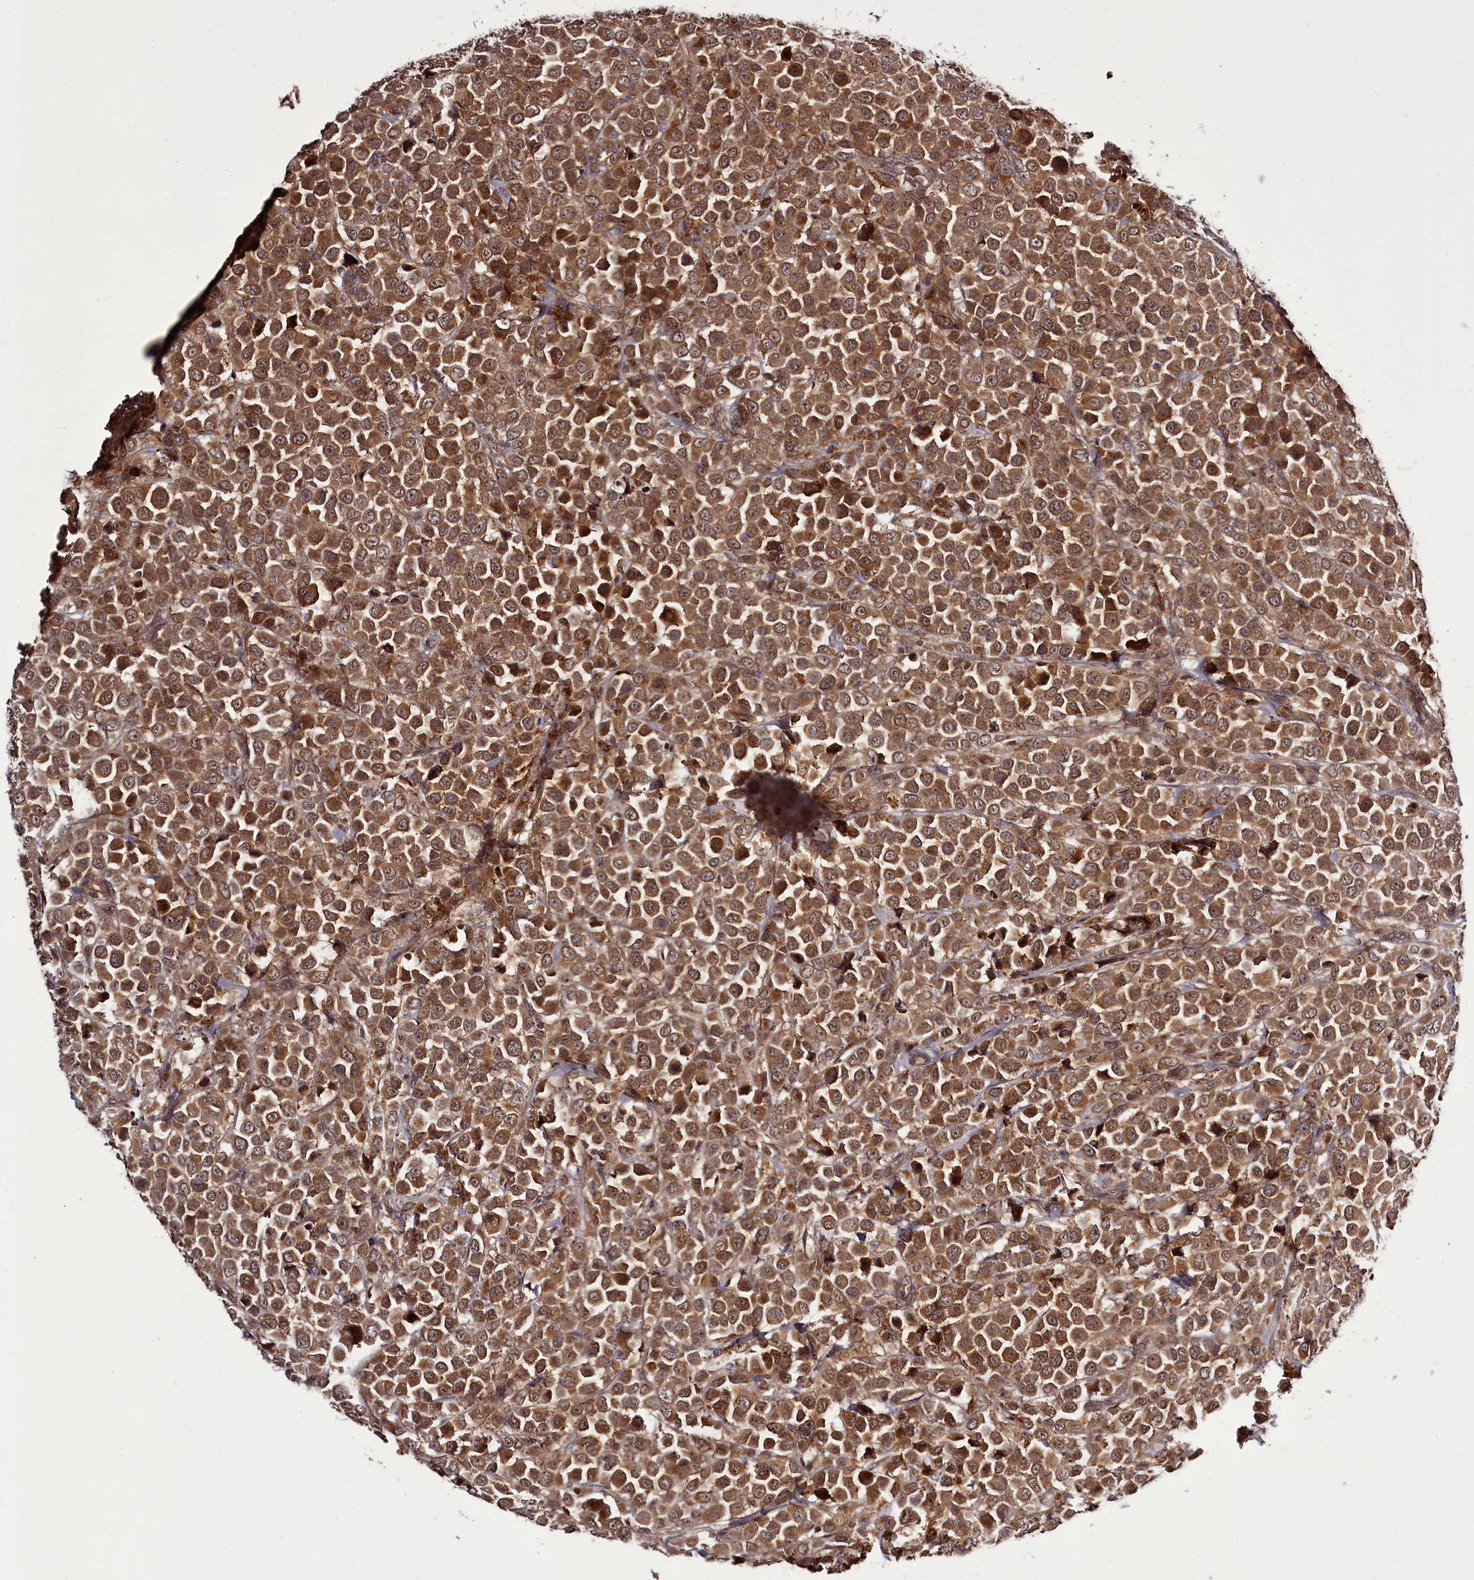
{"staining": {"intensity": "strong", "quantity": ">75%", "location": "cytoplasmic/membranous"}, "tissue": "breast cancer", "cell_type": "Tumor cells", "image_type": "cancer", "snomed": [{"axis": "morphology", "description": "Duct carcinoma"}, {"axis": "topography", "description": "Breast"}], "caption": "Approximately >75% of tumor cells in breast invasive ductal carcinoma demonstrate strong cytoplasmic/membranous protein staining as visualized by brown immunohistochemical staining.", "gene": "PCBP2", "patient": {"sex": "female", "age": 61}}